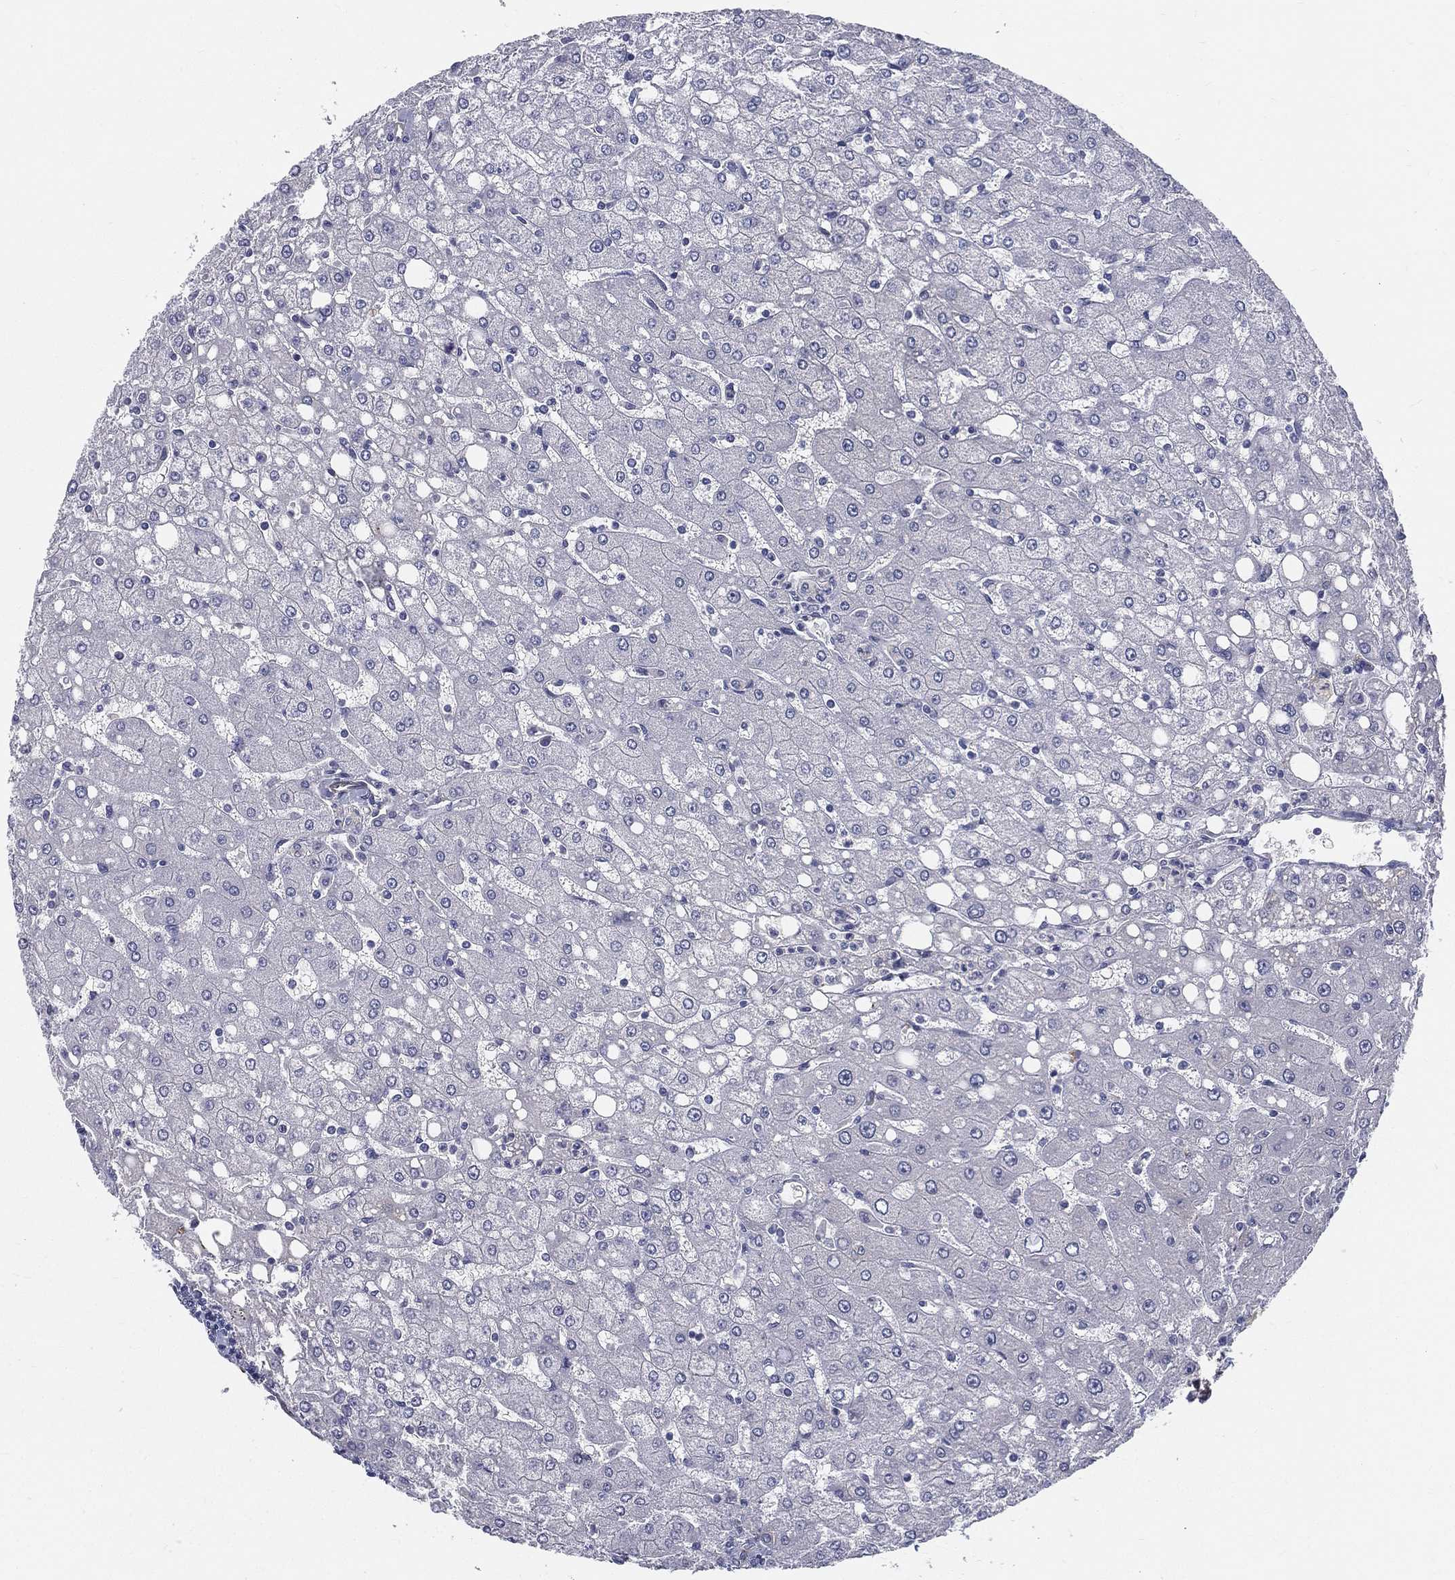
{"staining": {"intensity": "negative", "quantity": "none", "location": "none"}, "tissue": "liver", "cell_type": "Cholangiocytes", "image_type": "normal", "snomed": [{"axis": "morphology", "description": "Normal tissue, NOS"}, {"axis": "topography", "description": "Liver"}], "caption": "IHC of unremarkable liver exhibits no positivity in cholangiocytes. (IHC, brightfield microscopy, high magnification).", "gene": "LRRC56", "patient": {"sex": "female", "age": 53}}